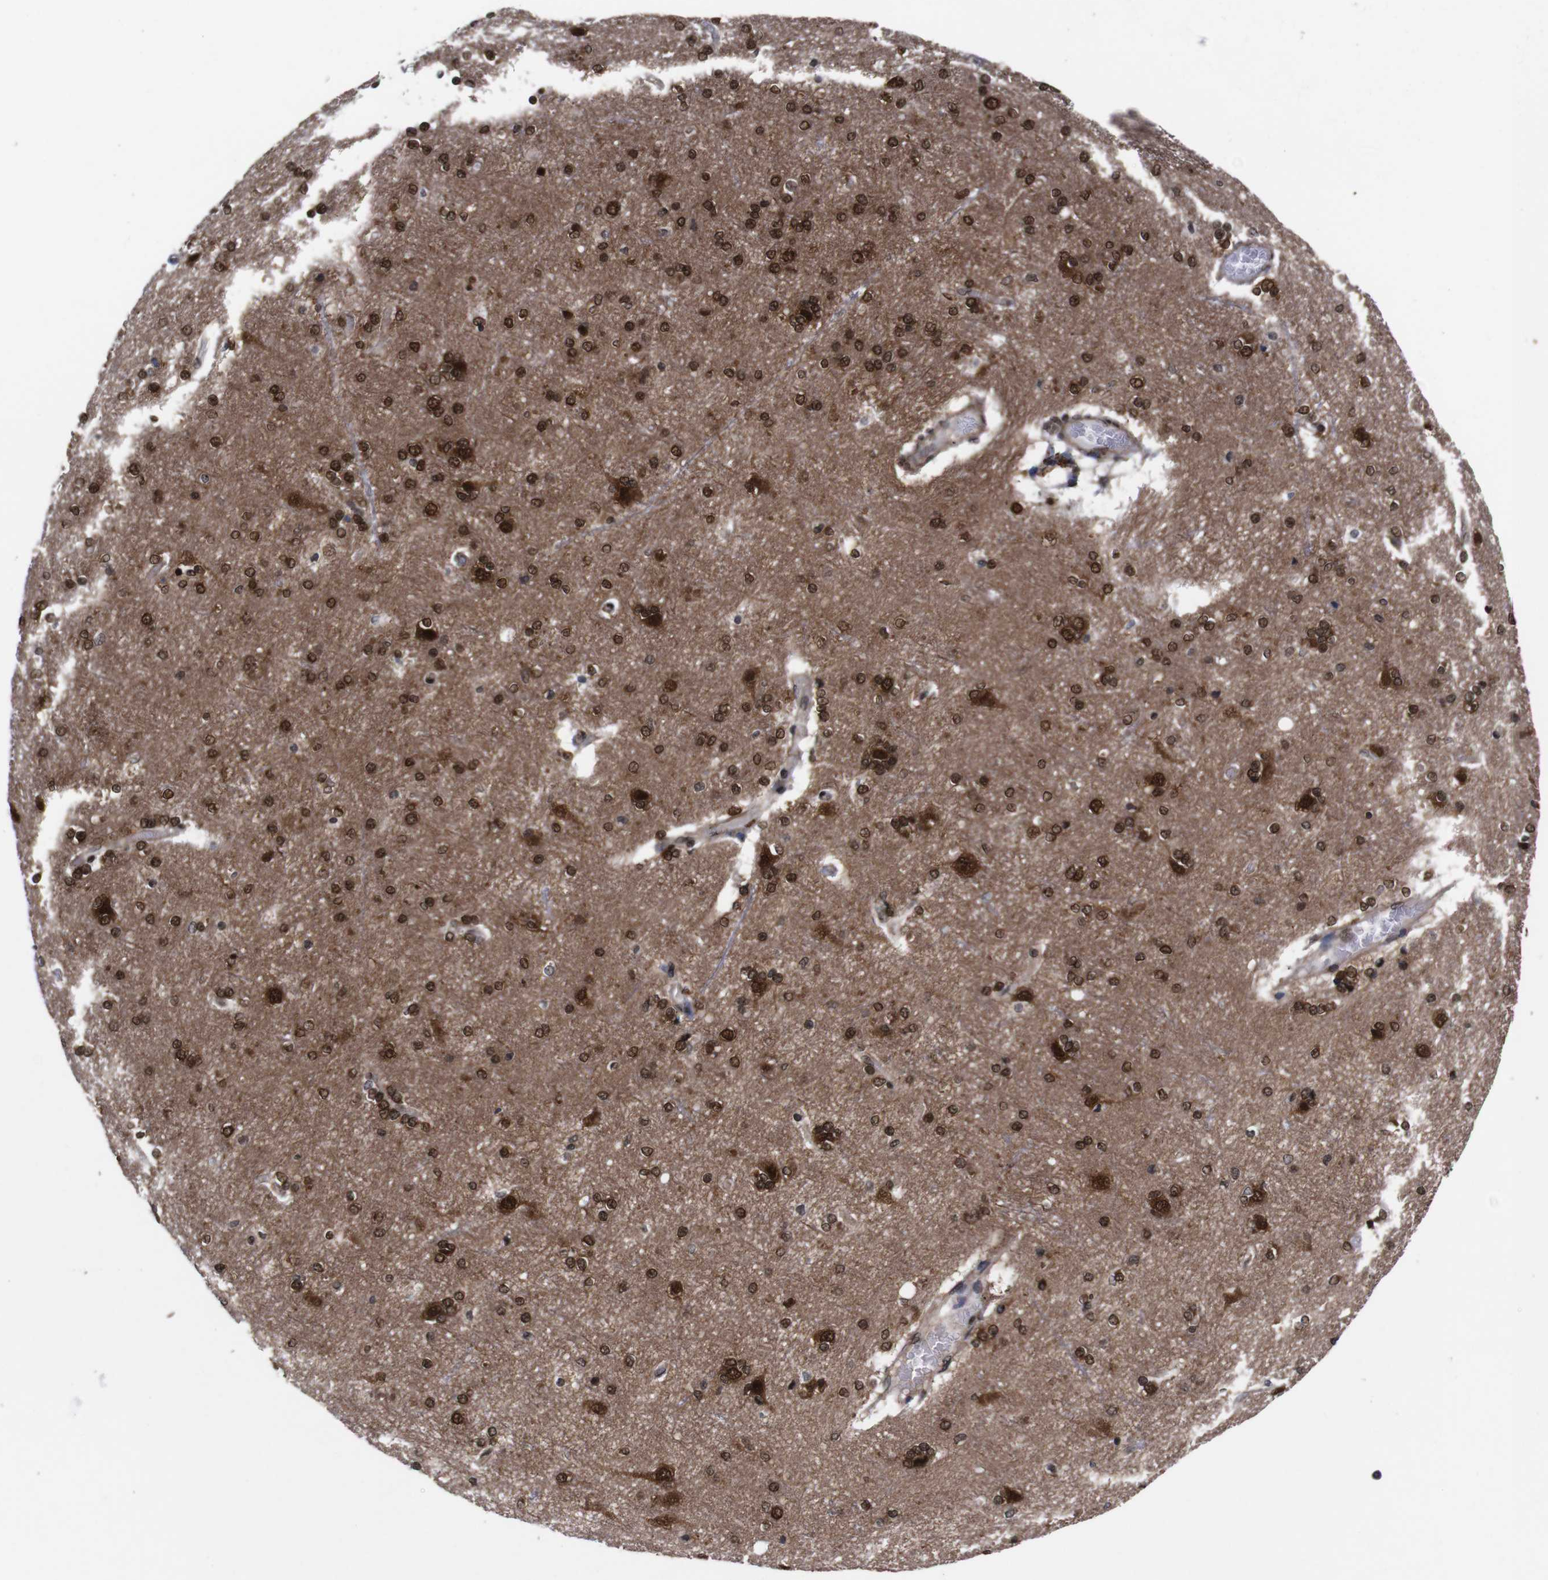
{"staining": {"intensity": "moderate", "quantity": "25%-75%", "location": "cytoplasmic/membranous"}, "tissue": "cerebral cortex", "cell_type": "Endothelial cells", "image_type": "normal", "snomed": [{"axis": "morphology", "description": "Normal tissue, NOS"}, {"axis": "topography", "description": "Cerebral cortex"}], "caption": "Brown immunohistochemical staining in benign human cerebral cortex displays moderate cytoplasmic/membranous positivity in about 25%-75% of endothelial cells.", "gene": "UBQLN2", "patient": {"sex": "female", "age": 54}}